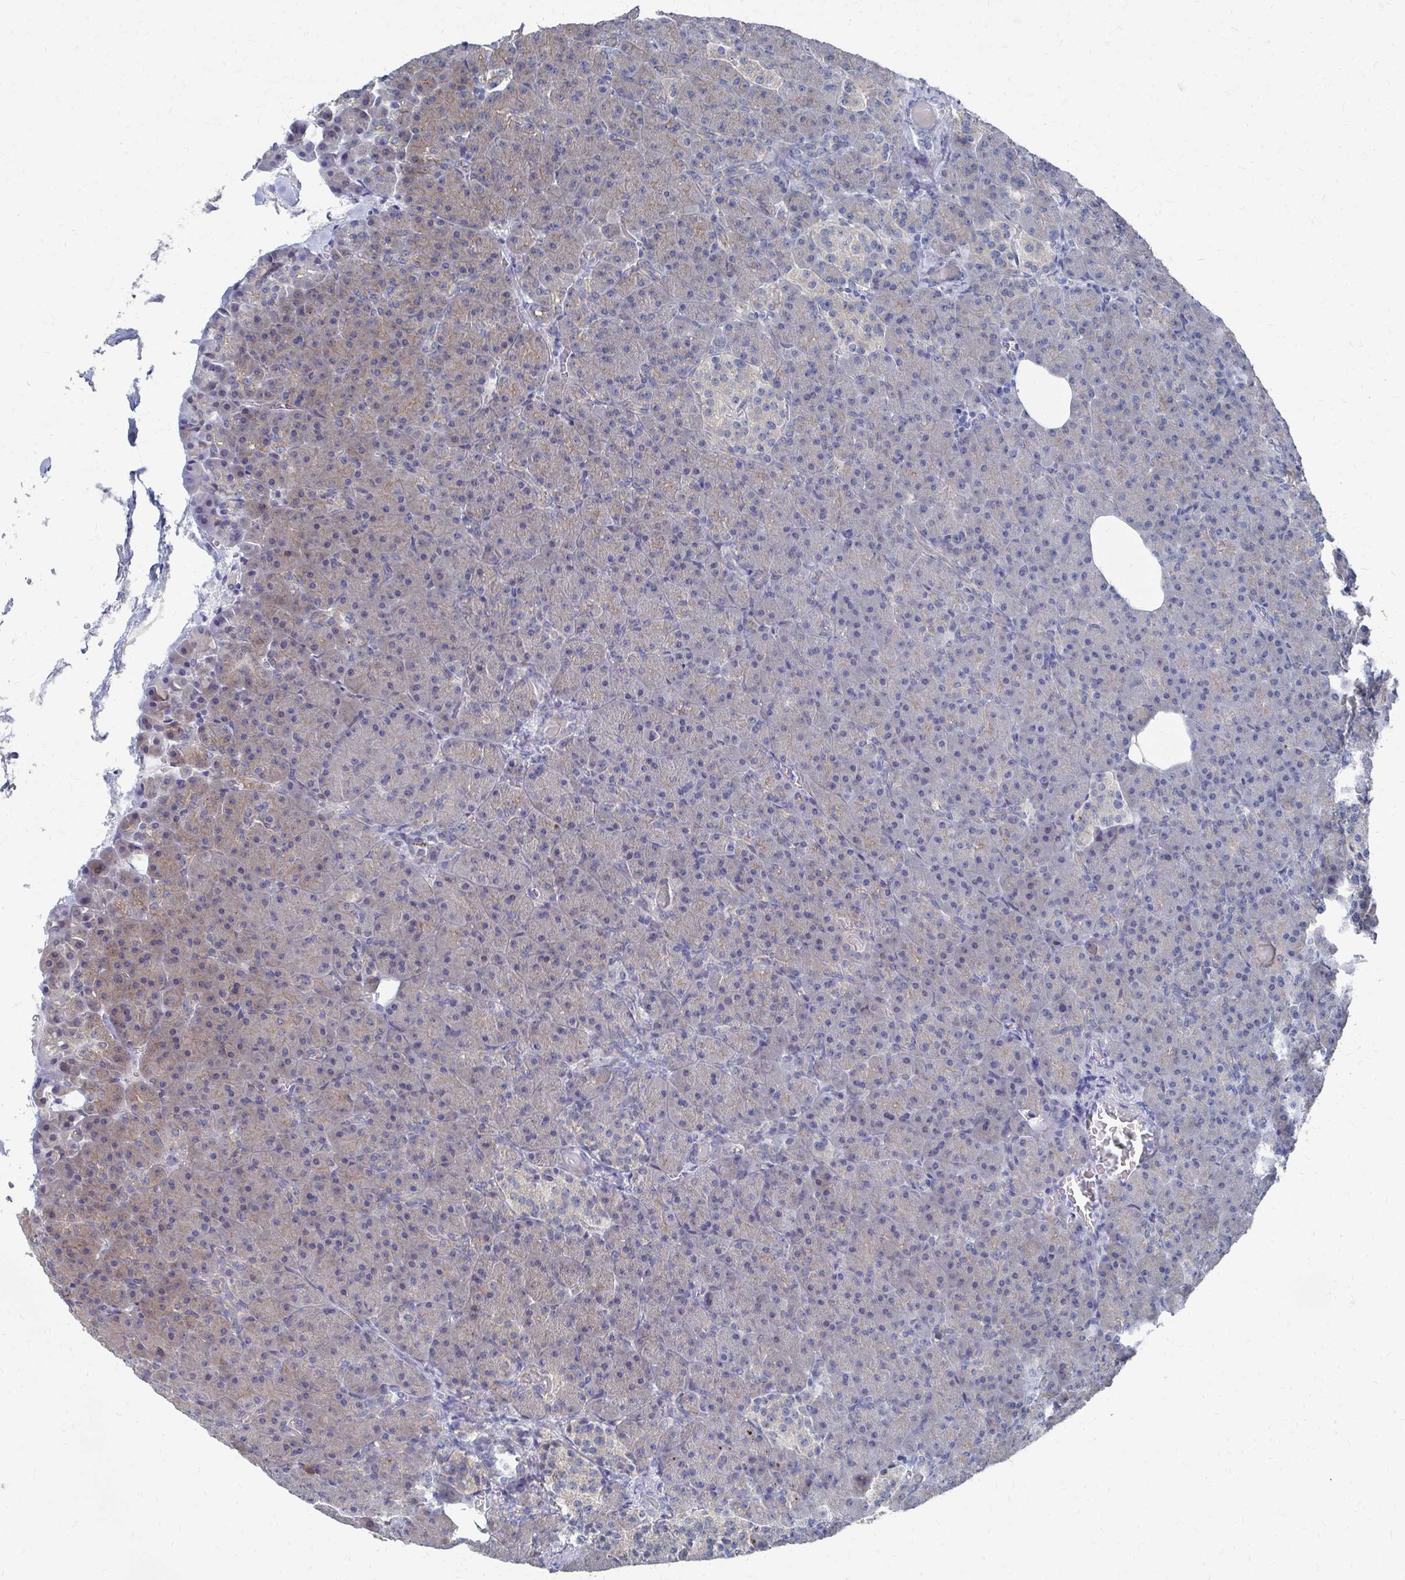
{"staining": {"intensity": "weak", "quantity": "<25%", "location": "cytoplasmic/membranous"}, "tissue": "pancreas", "cell_type": "Exocrine glandular cells", "image_type": "normal", "snomed": [{"axis": "morphology", "description": "Normal tissue, NOS"}, {"axis": "topography", "description": "Pancreas"}], "caption": "This image is of normal pancreas stained with immunohistochemistry (IHC) to label a protein in brown with the nuclei are counter-stained blue. There is no expression in exocrine glandular cells. The staining is performed using DAB brown chromogen with nuclei counter-stained in using hematoxylin.", "gene": "PLEKHG7", "patient": {"sex": "female", "age": 74}}